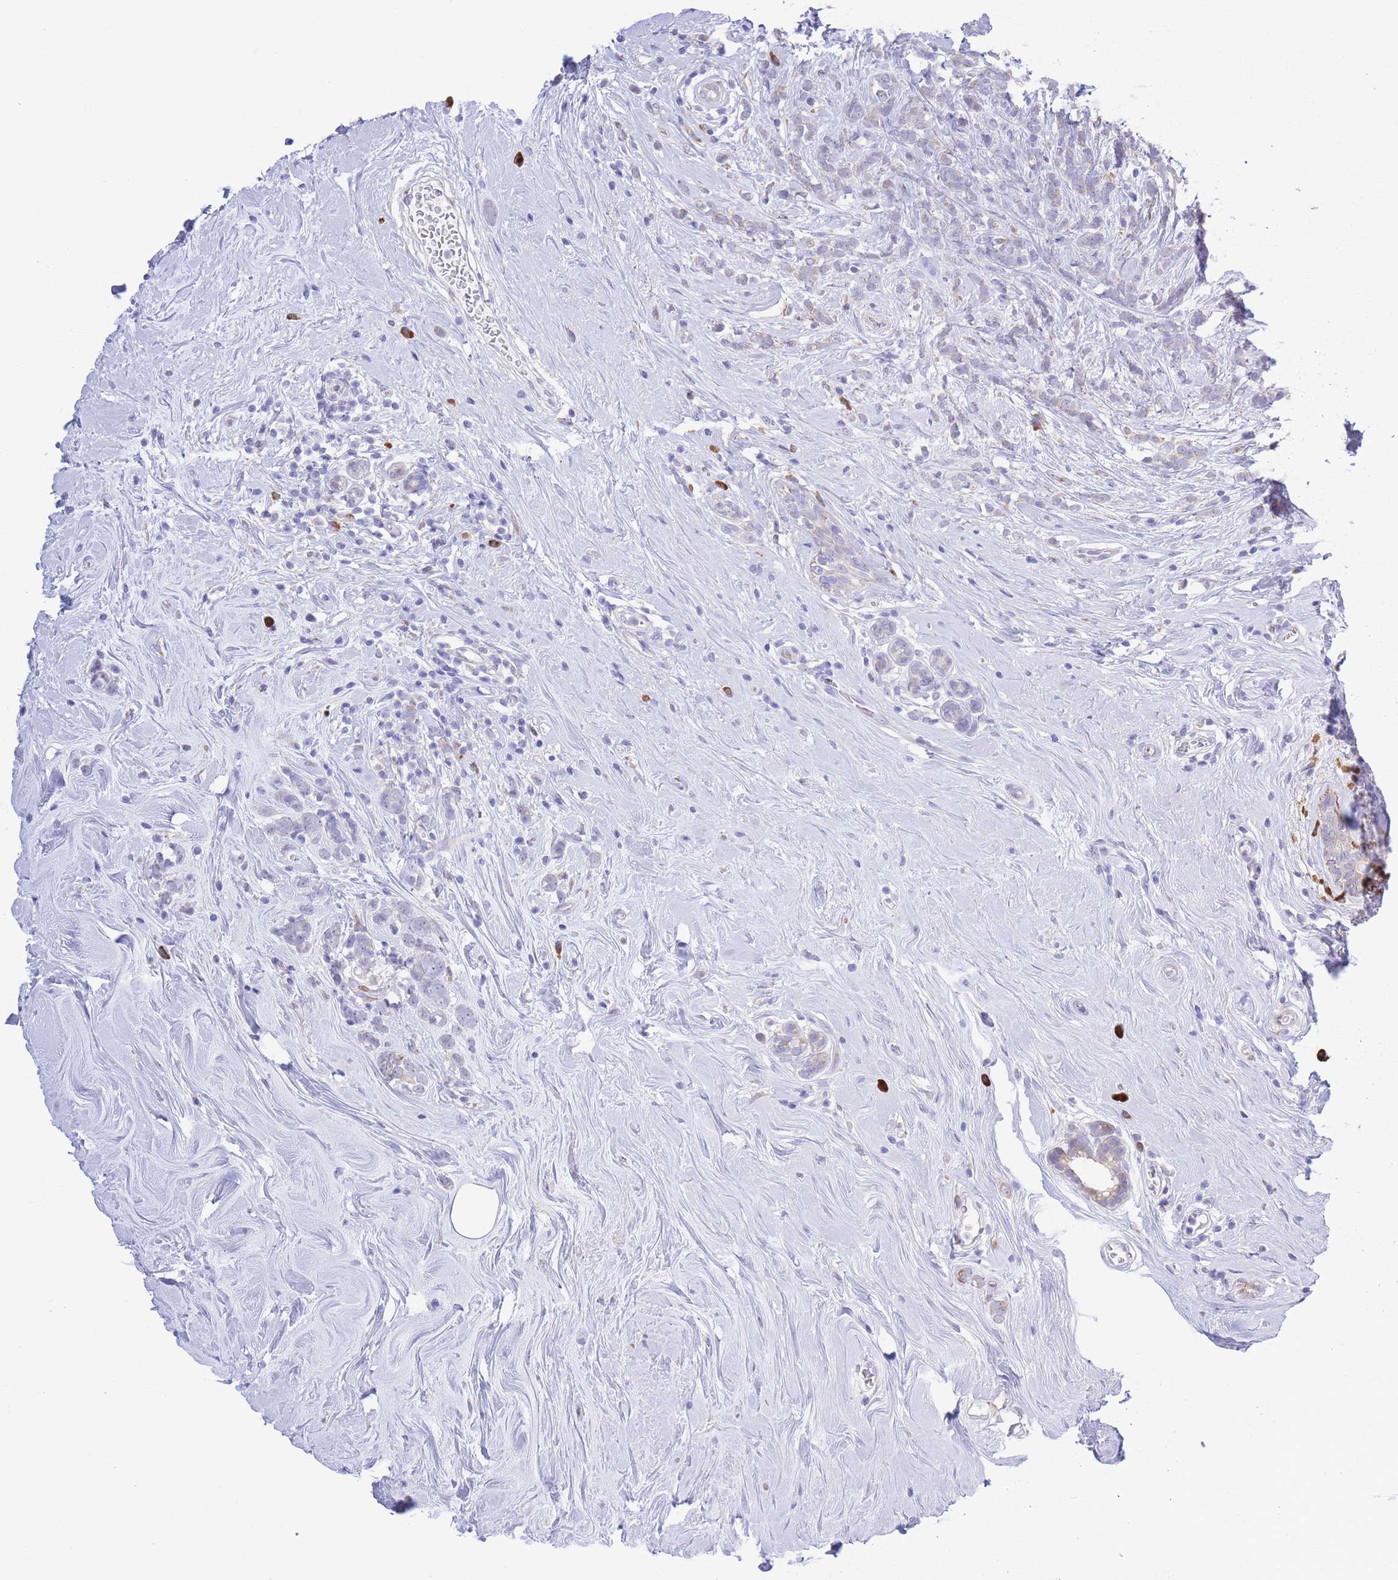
{"staining": {"intensity": "negative", "quantity": "none", "location": "none"}, "tissue": "breast cancer", "cell_type": "Tumor cells", "image_type": "cancer", "snomed": [{"axis": "morphology", "description": "Lobular carcinoma"}, {"axis": "topography", "description": "Breast"}], "caption": "Tumor cells are negative for protein expression in human breast cancer (lobular carcinoma).", "gene": "MYDGF", "patient": {"sex": "female", "age": 58}}